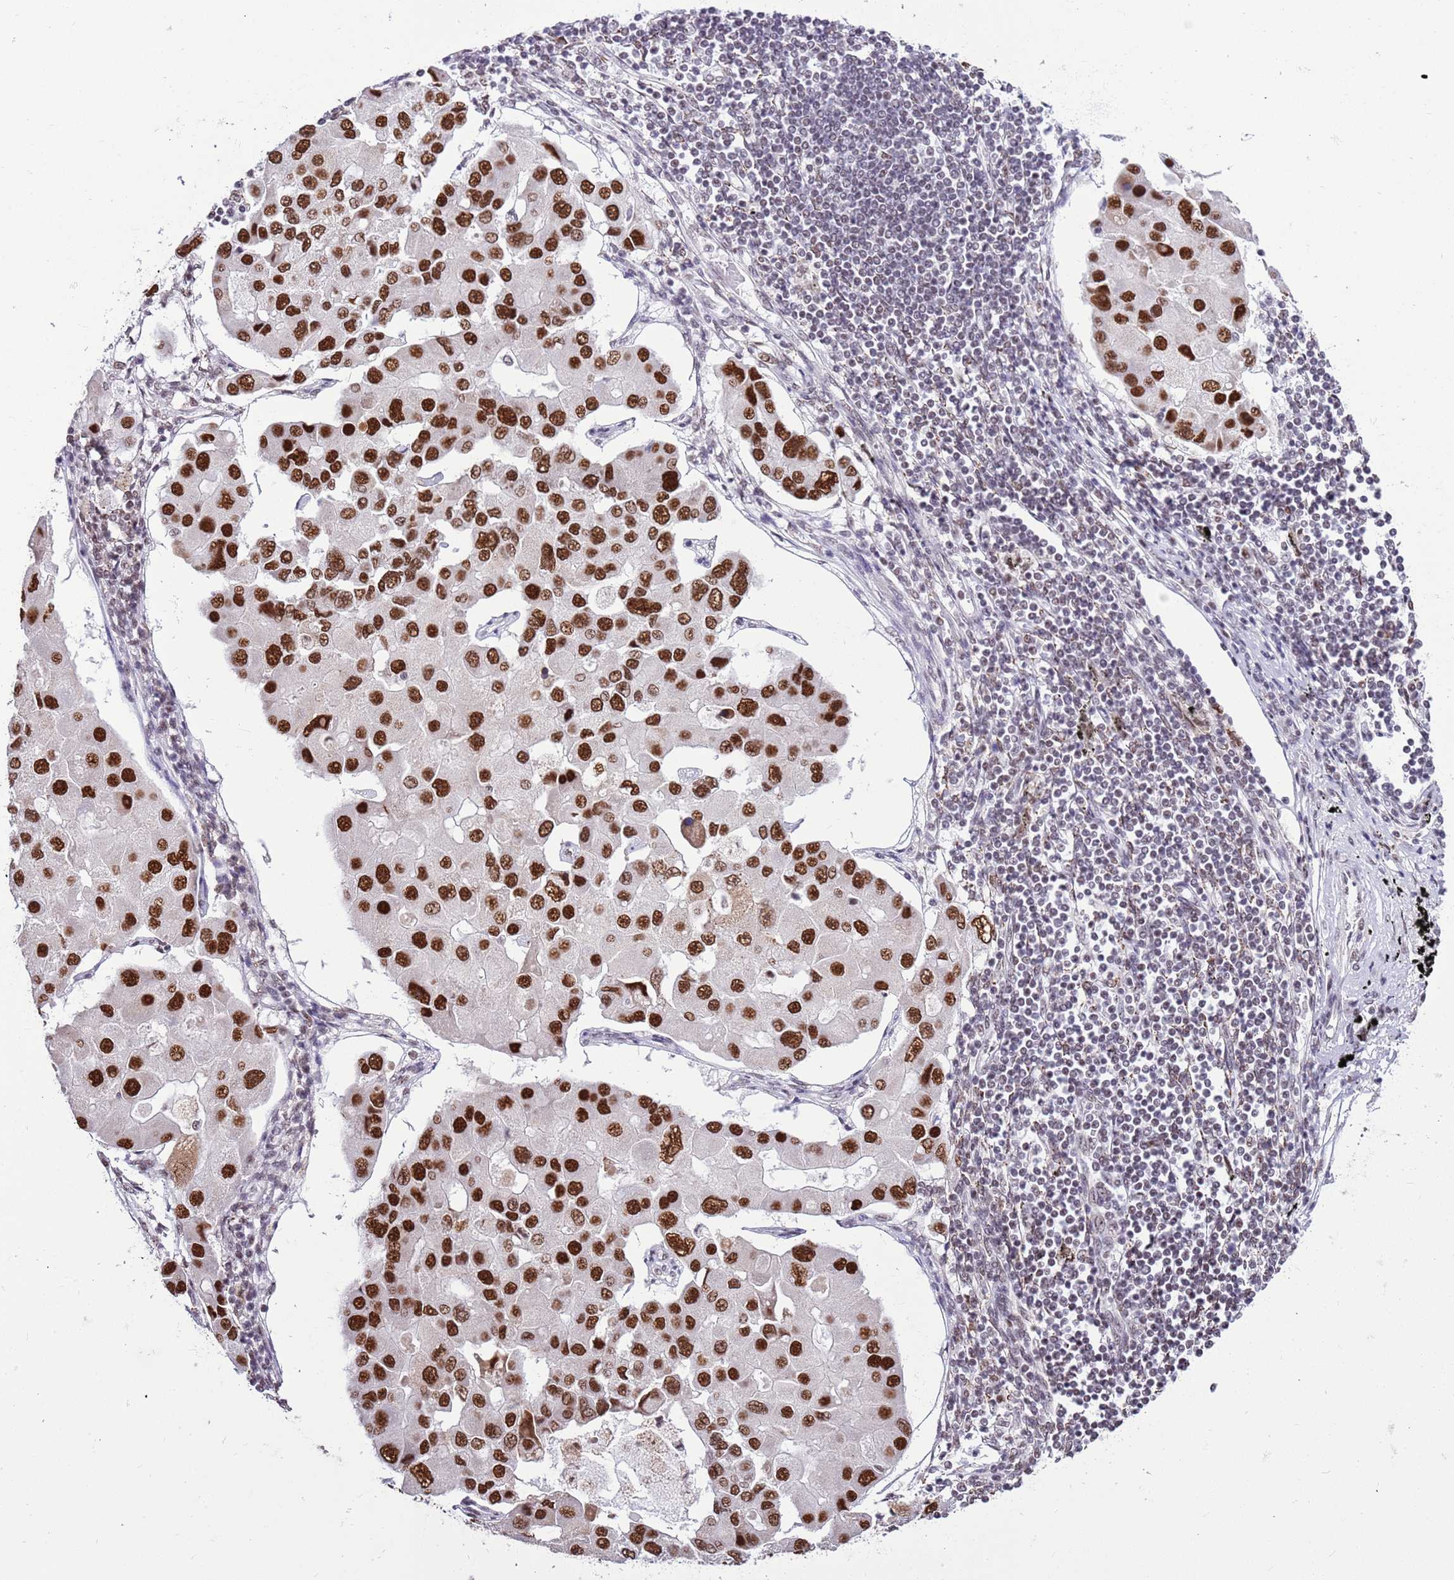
{"staining": {"intensity": "strong", "quantity": ">75%", "location": "nuclear"}, "tissue": "lung cancer", "cell_type": "Tumor cells", "image_type": "cancer", "snomed": [{"axis": "morphology", "description": "Adenocarcinoma, NOS"}, {"axis": "topography", "description": "Lung"}], "caption": "Lung cancer (adenocarcinoma) was stained to show a protein in brown. There is high levels of strong nuclear positivity in about >75% of tumor cells.", "gene": "AKAP8L", "patient": {"sex": "female", "age": 54}}